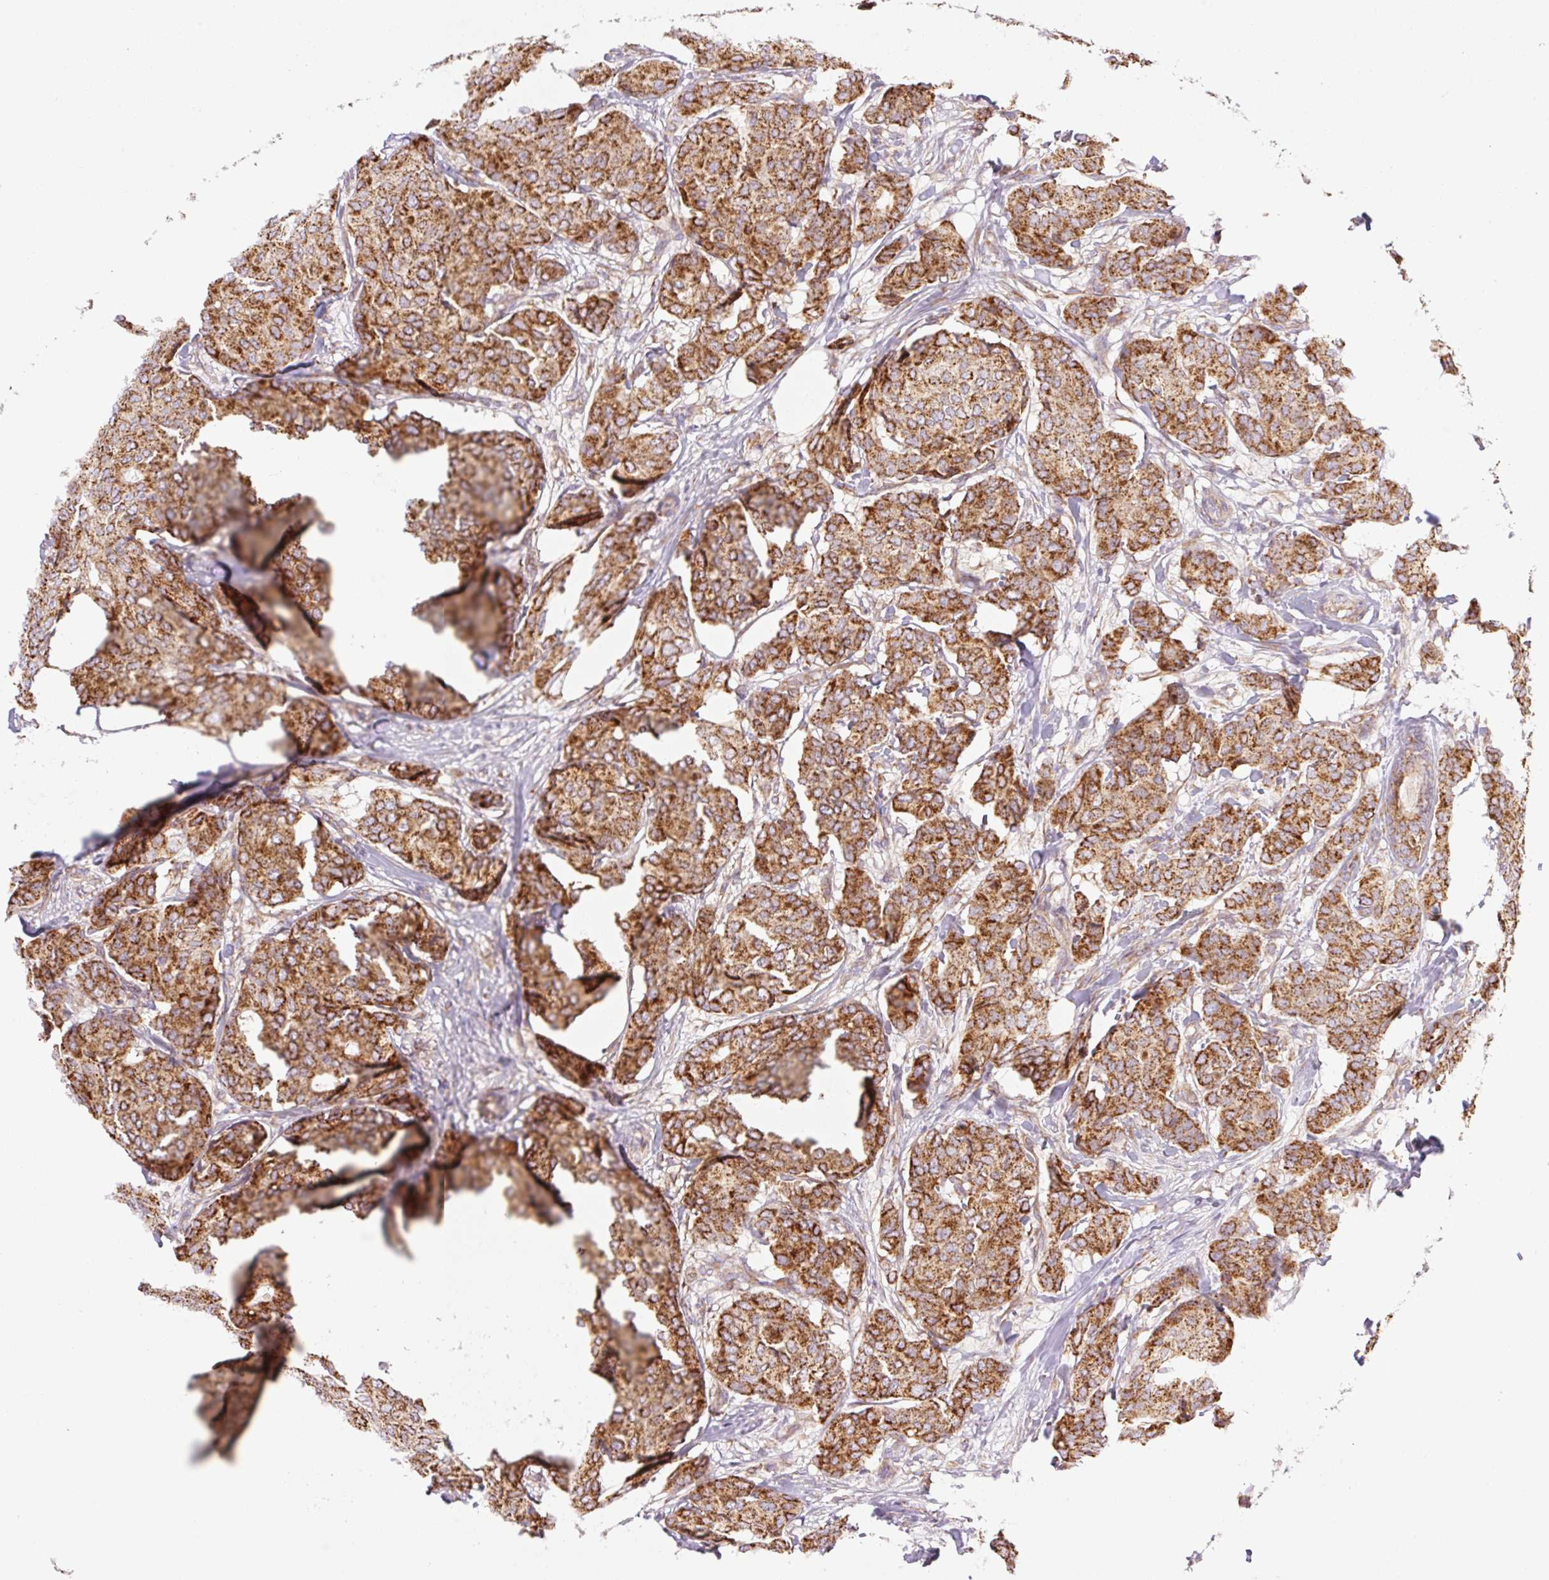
{"staining": {"intensity": "strong", "quantity": ">75%", "location": "cytoplasmic/membranous"}, "tissue": "breast cancer", "cell_type": "Tumor cells", "image_type": "cancer", "snomed": [{"axis": "morphology", "description": "Duct carcinoma"}, {"axis": "topography", "description": "Breast"}], "caption": "Strong cytoplasmic/membranous staining for a protein is appreciated in approximately >75% of tumor cells of breast cancer using IHC.", "gene": "GOSR2", "patient": {"sex": "female", "age": 75}}